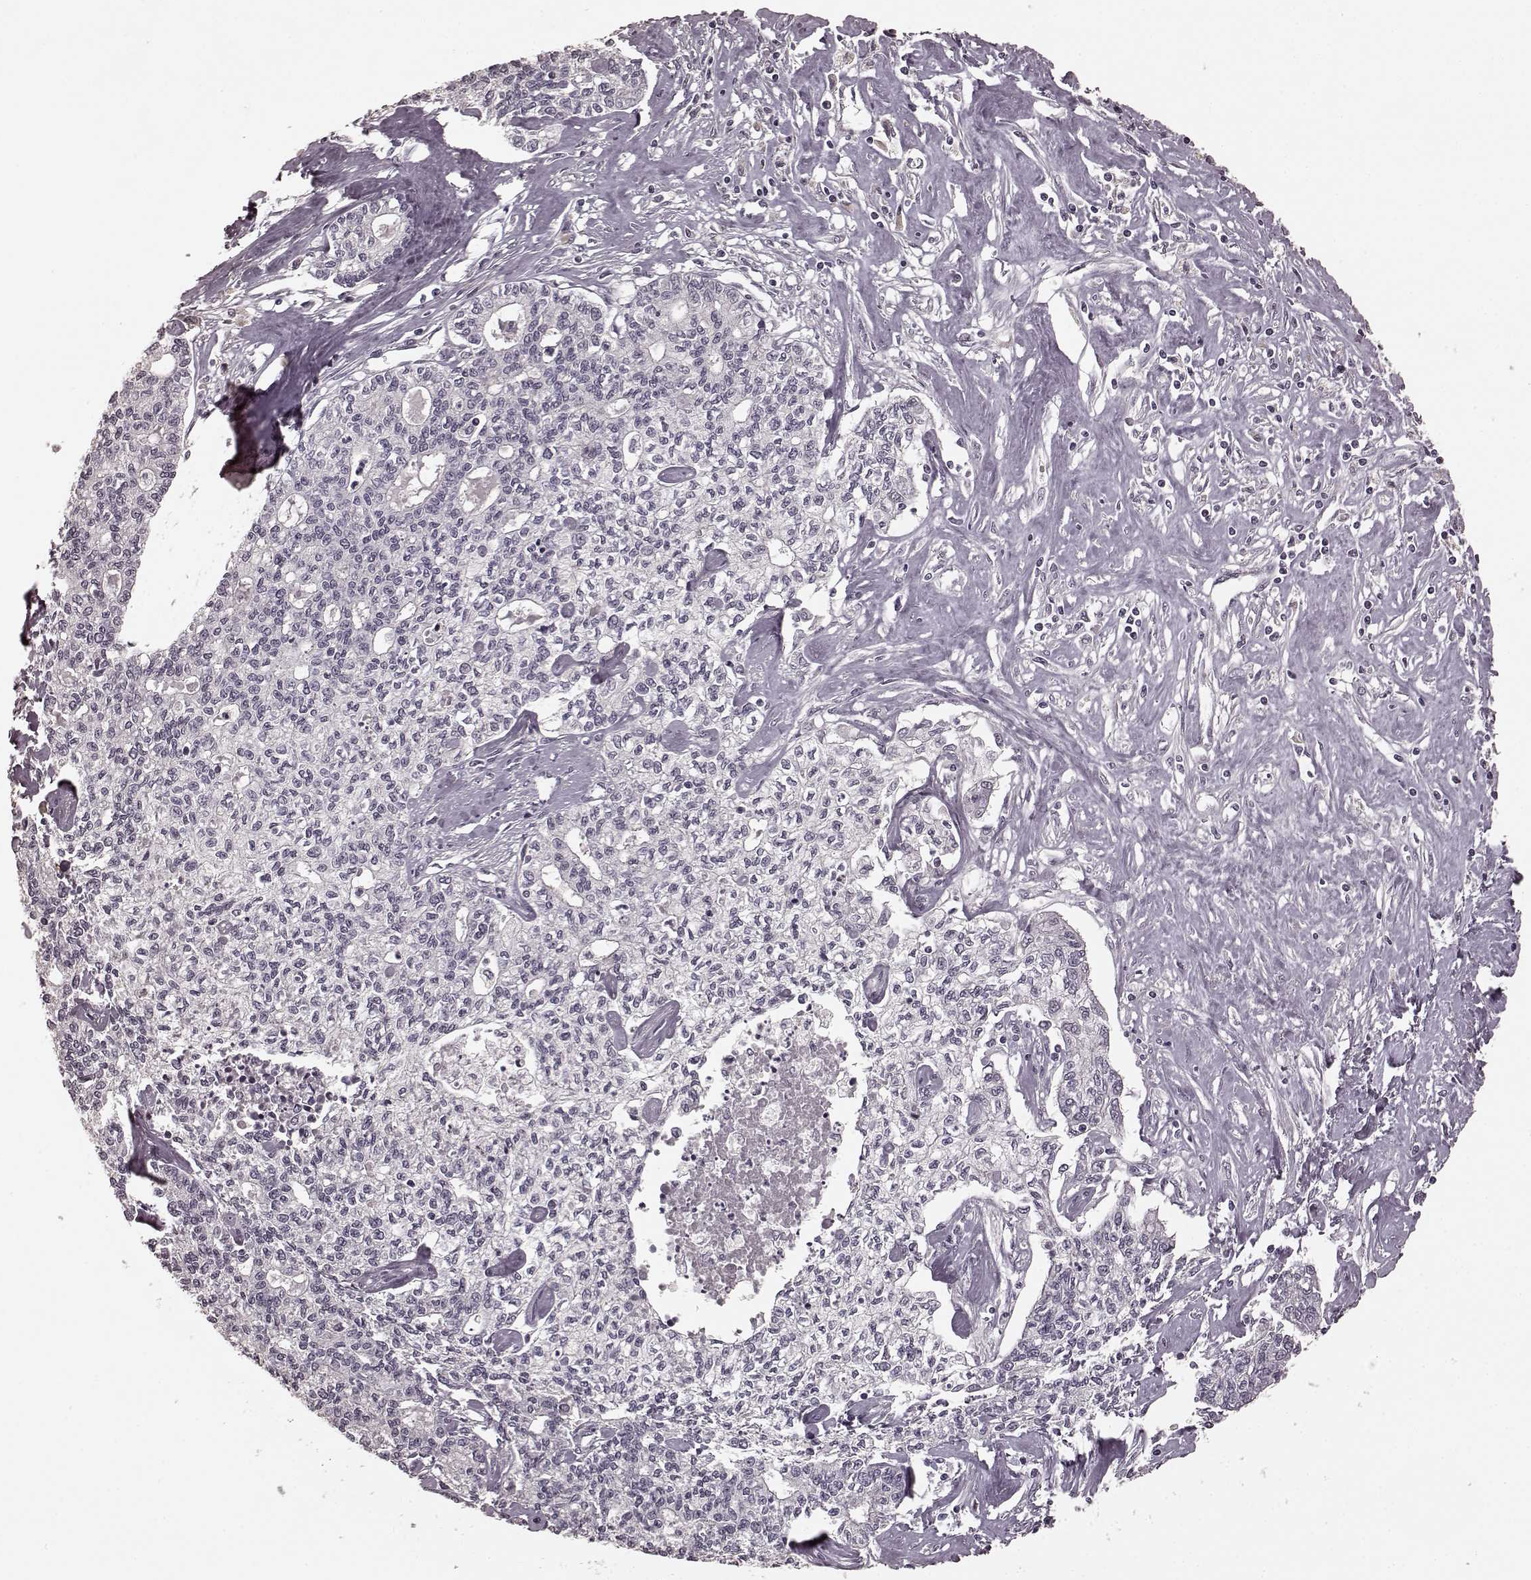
{"staining": {"intensity": "negative", "quantity": "none", "location": "none"}, "tissue": "liver cancer", "cell_type": "Tumor cells", "image_type": "cancer", "snomed": [{"axis": "morphology", "description": "Cholangiocarcinoma"}, {"axis": "topography", "description": "Liver"}], "caption": "Immunohistochemistry of human cholangiocarcinoma (liver) exhibits no positivity in tumor cells.", "gene": "PRKCE", "patient": {"sex": "female", "age": 61}}